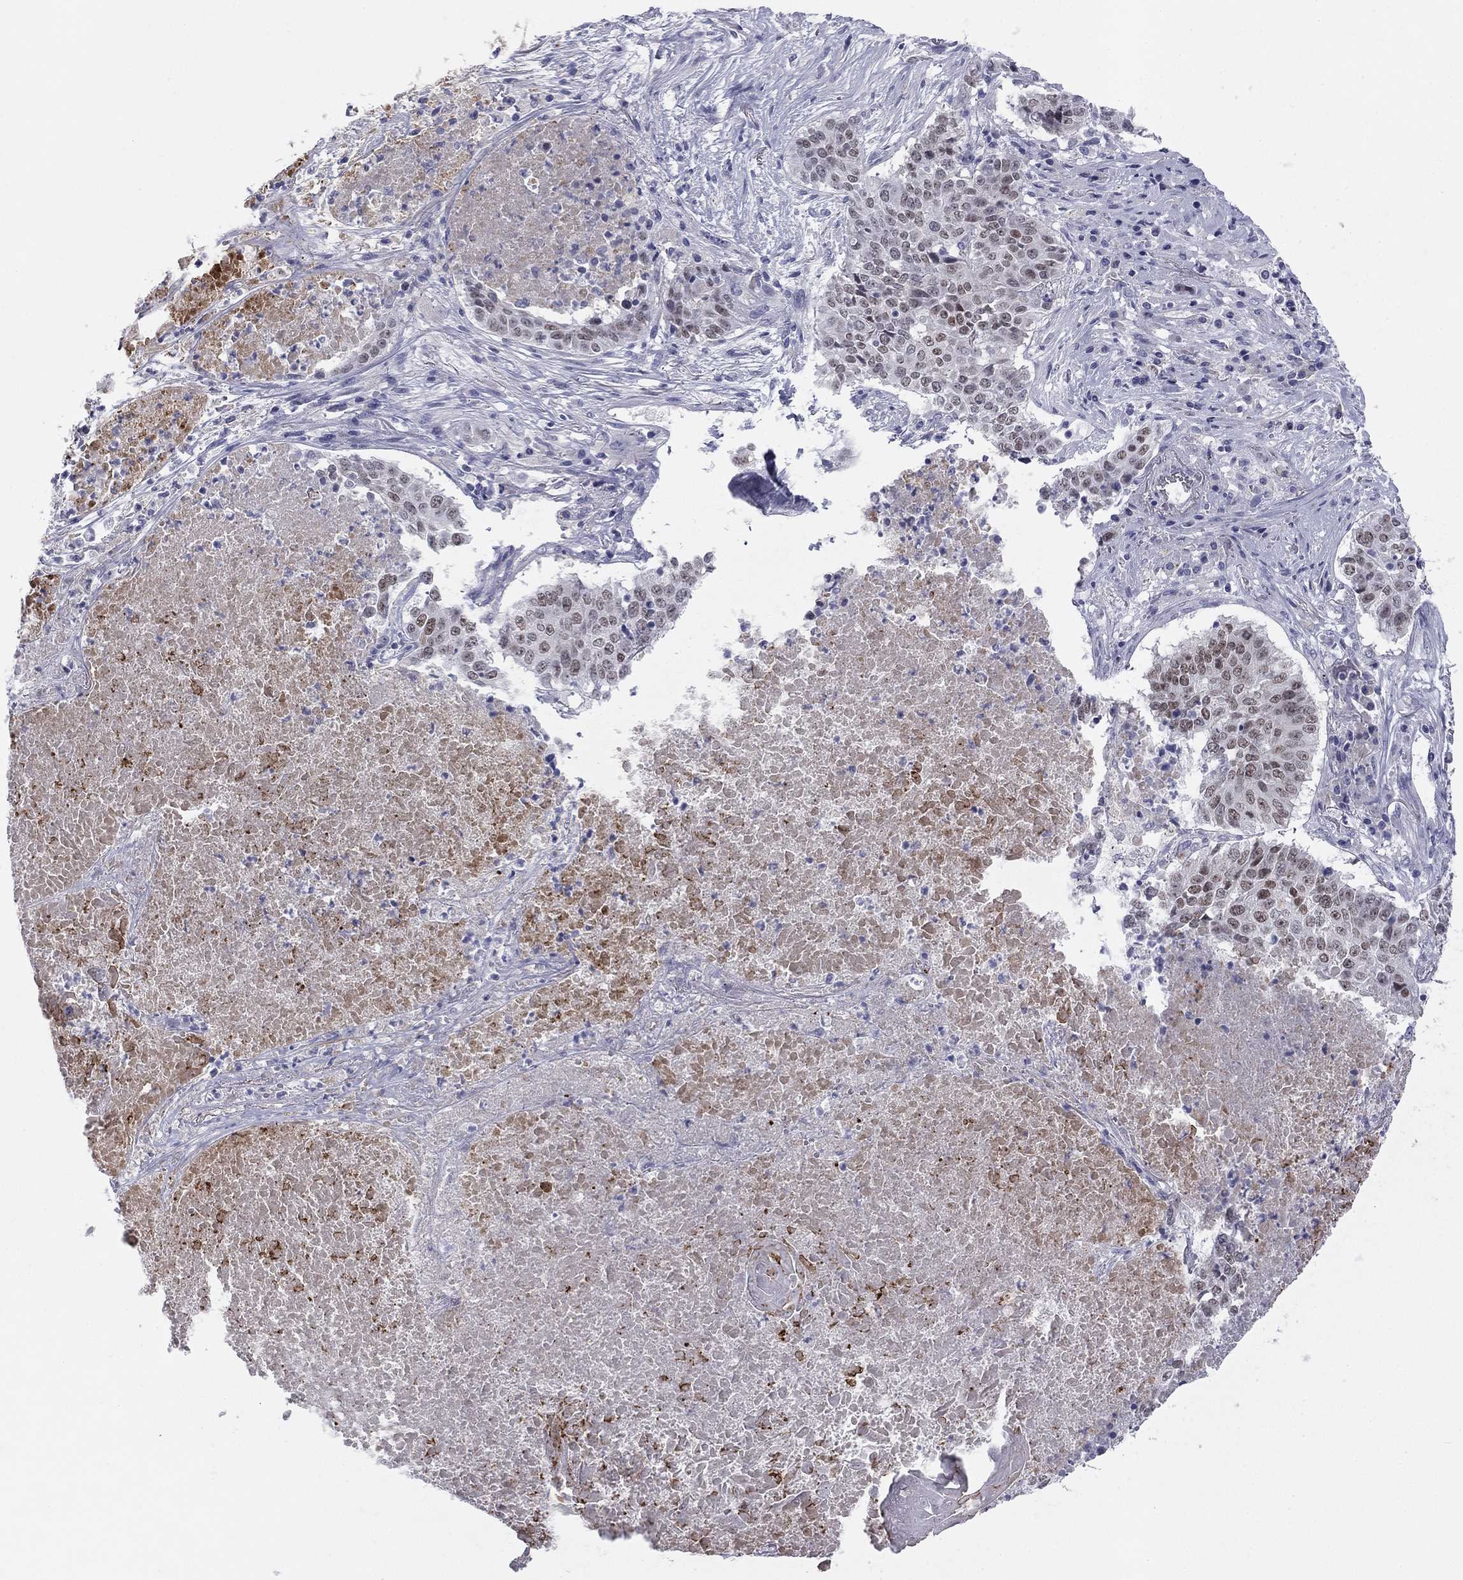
{"staining": {"intensity": "moderate", "quantity": "<25%", "location": "nuclear"}, "tissue": "lung cancer", "cell_type": "Tumor cells", "image_type": "cancer", "snomed": [{"axis": "morphology", "description": "Squamous cell carcinoma, NOS"}, {"axis": "topography", "description": "Lung"}], "caption": "A photomicrograph of squamous cell carcinoma (lung) stained for a protein demonstrates moderate nuclear brown staining in tumor cells.", "gene": "TFAP2B", "patient": {"sex": "male", "age": 64}}